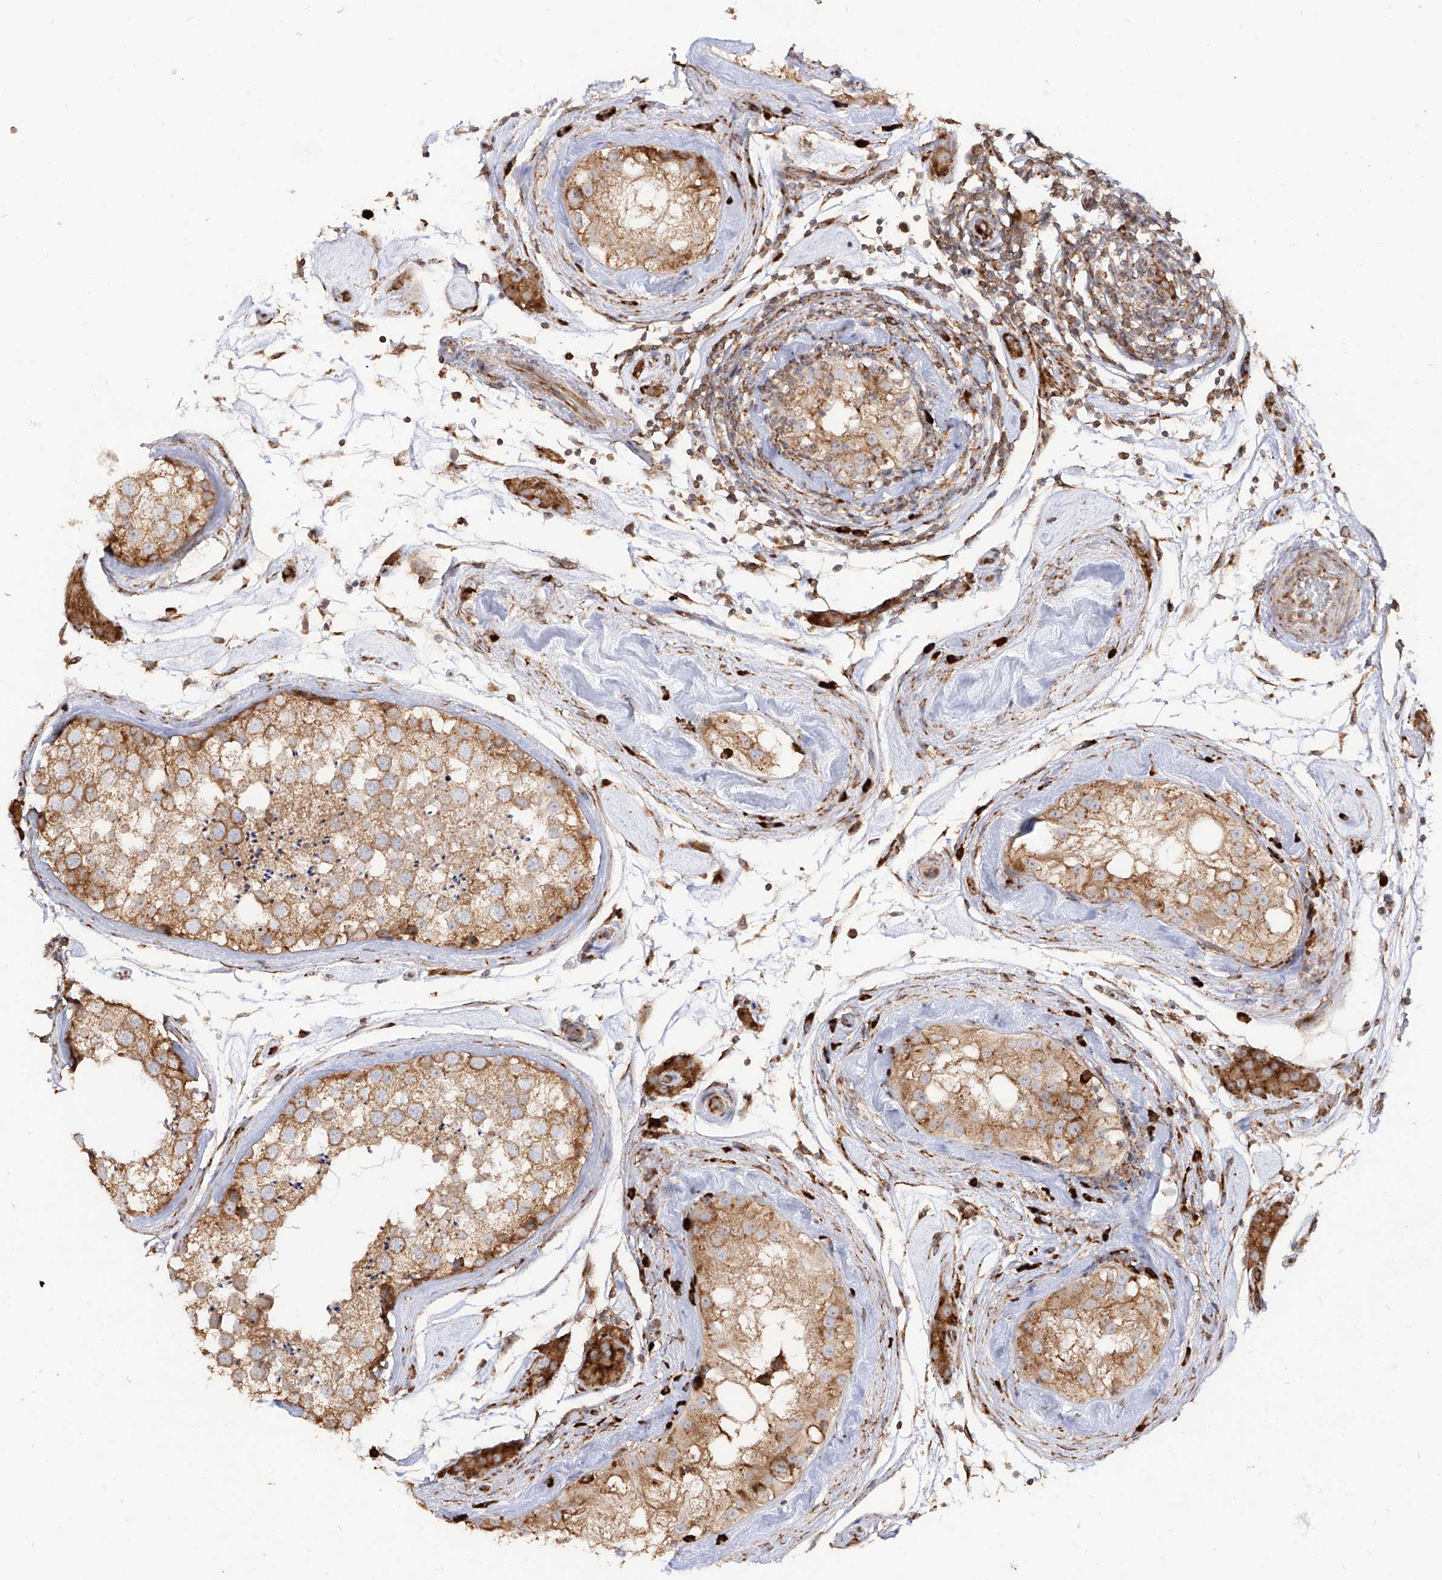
{"staining": {"intensity": "strong", "quantity": ">75%", "location": "cytoplasmic/membranous"}, "tissue": "testis", "cell_type": "Cells in seminiferous ducts", "image_type": "normal", "snomed": [{"axis": "morphology", "description": "Normal tissue, NOS"}, {"axis": "topography", "description": "Testis"}], "caption": "Cells in seminiferous ducts exhibit high levels of strong cytoplasmic/membranous expression in approximately >75% of cells in unremarkable testis.", "gene": "RPS25", "patient": {"sex": "male", "age": 46}}